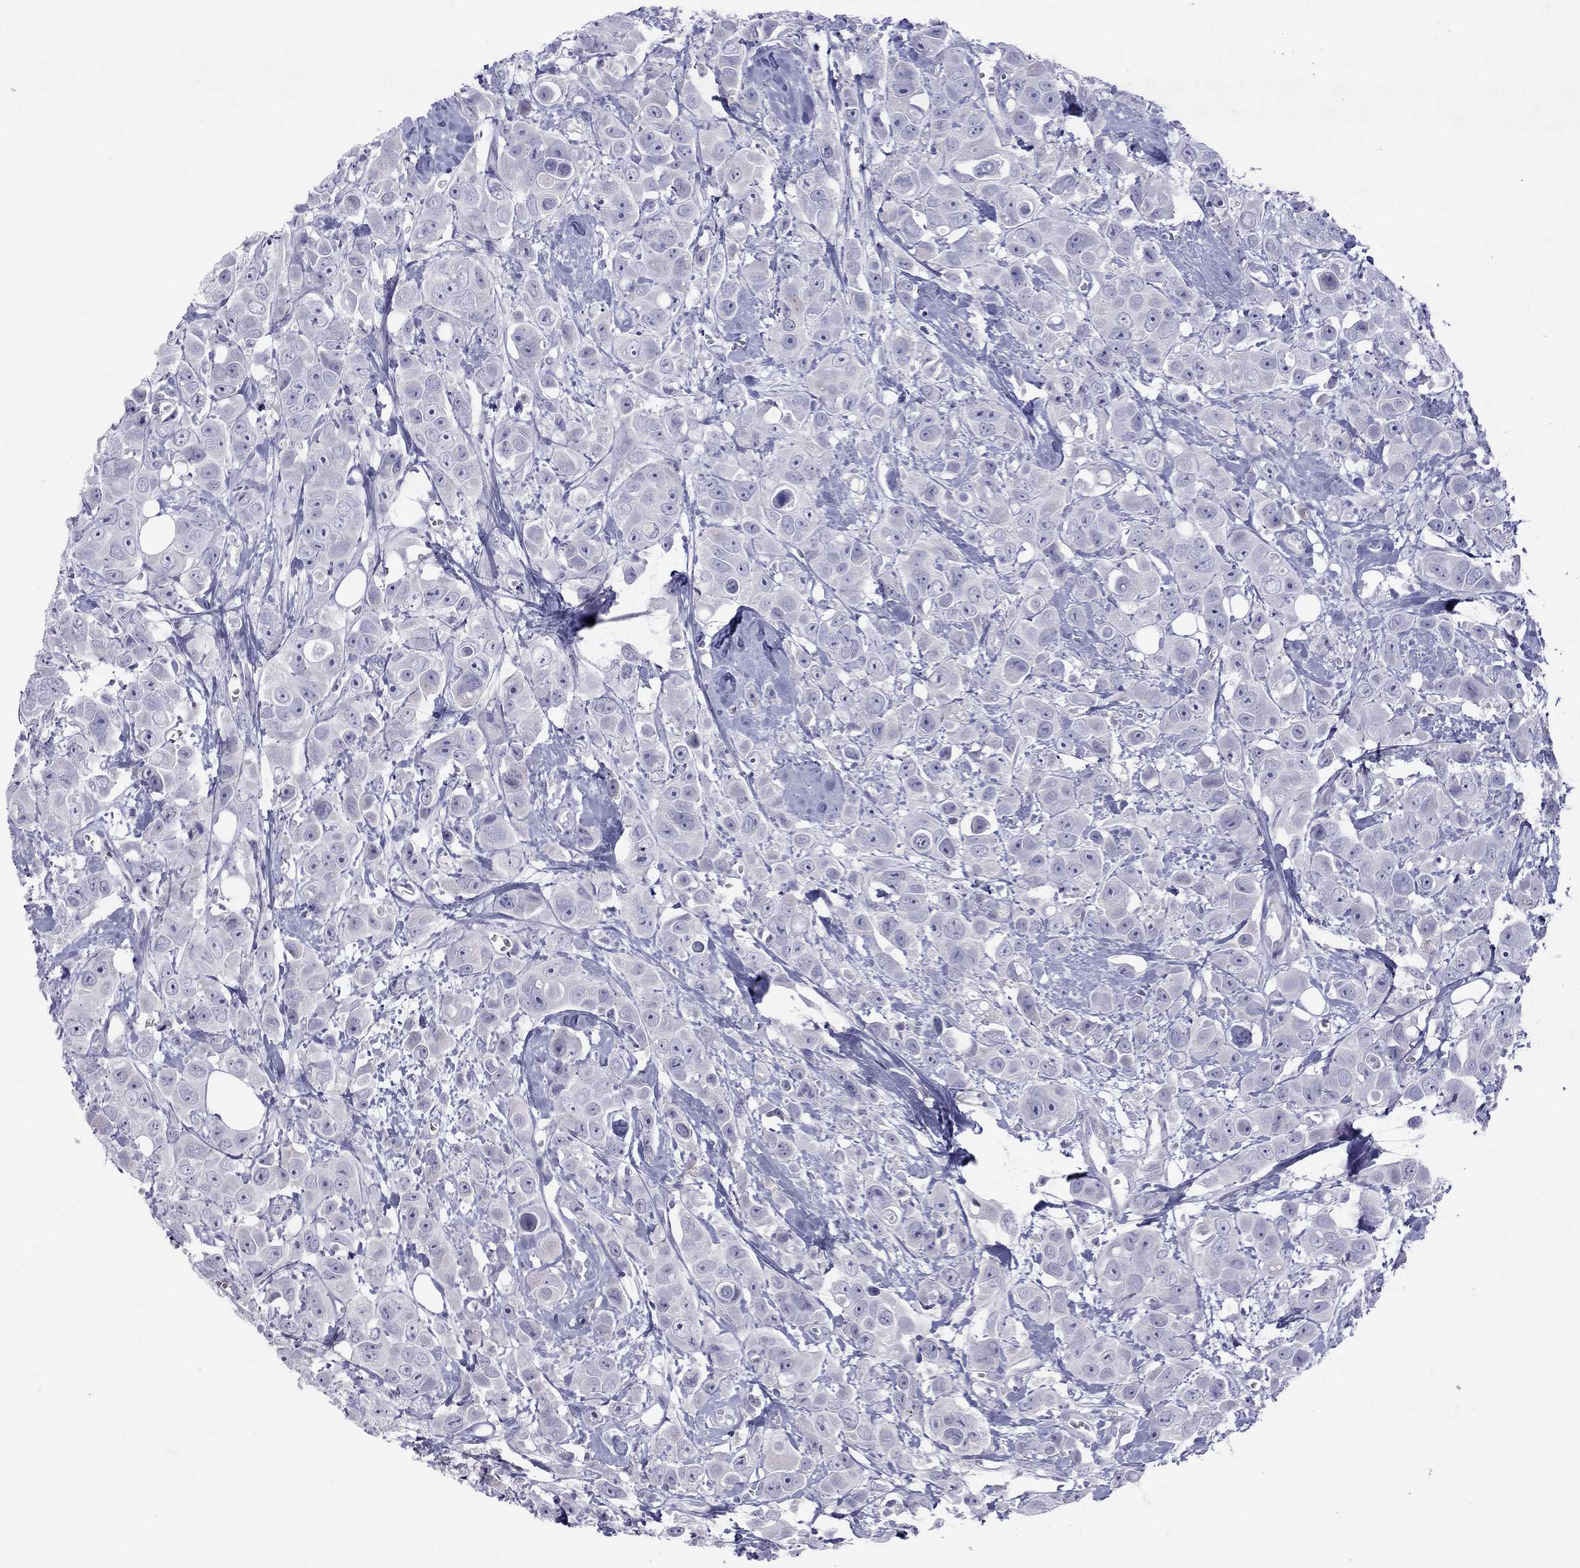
{"staining": {"intensity": "negative", "quantity": "none", "location": "none"}, "tissue": "breast cancer", "cell_type": "Tumor cells", "image_type": "cancer", "snomed": [{"axis": "morphology", "description": "Duct carcinoma"}, {"axis": "topography", "description": "Breast"}], "caption": "Human intraductal carcinoma (breast) stained for a protein using immunohistochemistry (IHC) demonstrates no positivity in tumor cells.", "gene": "MUC16", "patient": {"sex": "female", "age": 35}}